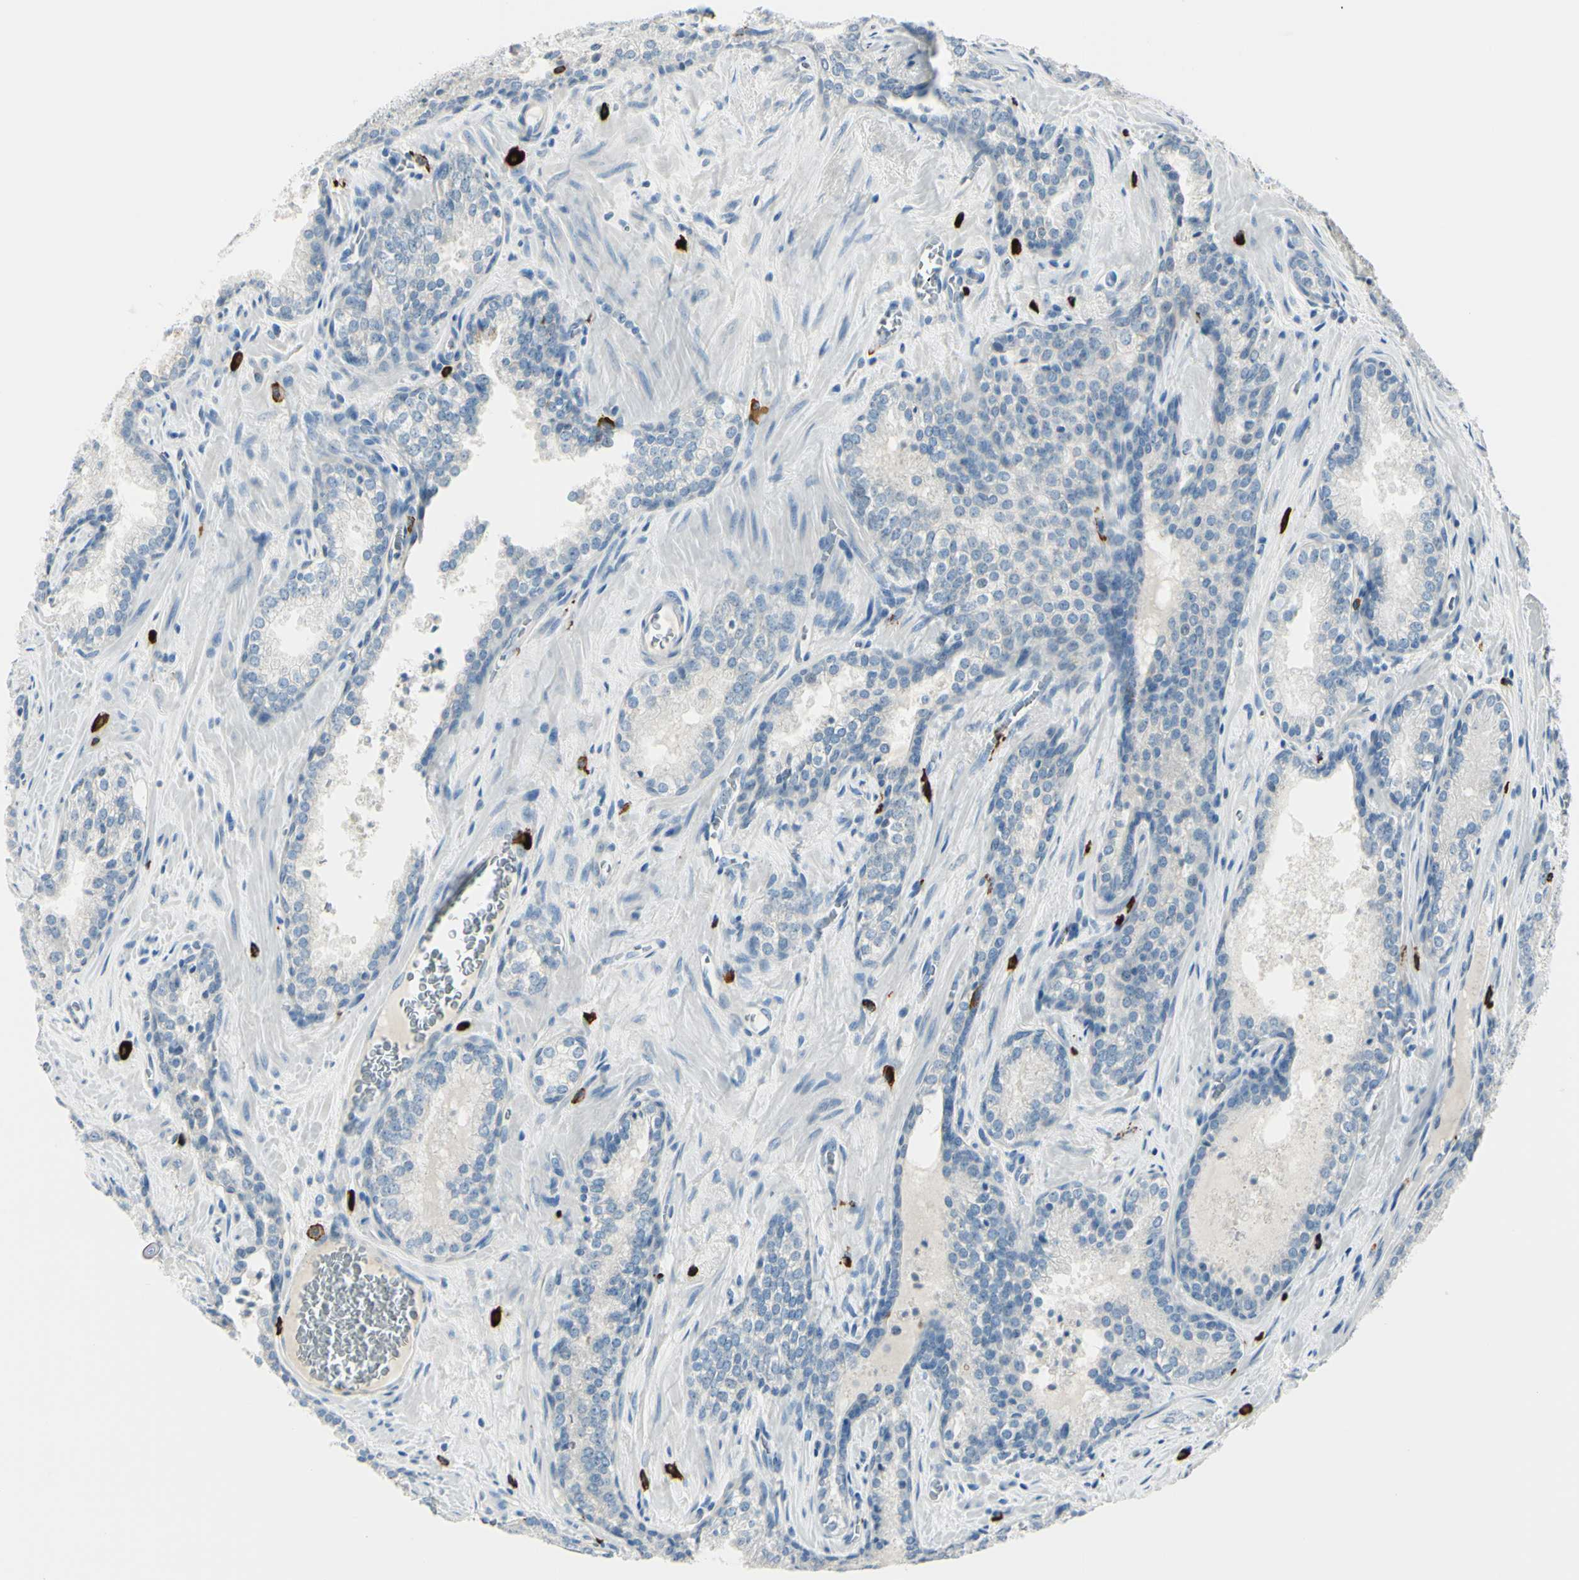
{"staining": {"intensity": "negative", "quantity": "none", "location": "none"}, "tissue": "prostate cancer", "cell_type": "Tumor cells", "image_type": "cancer", "snomed": [{"axis": "morphology", "description": "Adenocarcinoma, Low grade"}, {"axis": "topography", "description": "Prostate"}], "caption": "The micrograph reveals no staining of tumor cells in prostate cancer (low-grade adenocarcinoma).", "gene": "DLG4", "patient": {"sex": "male", "age": 60}}